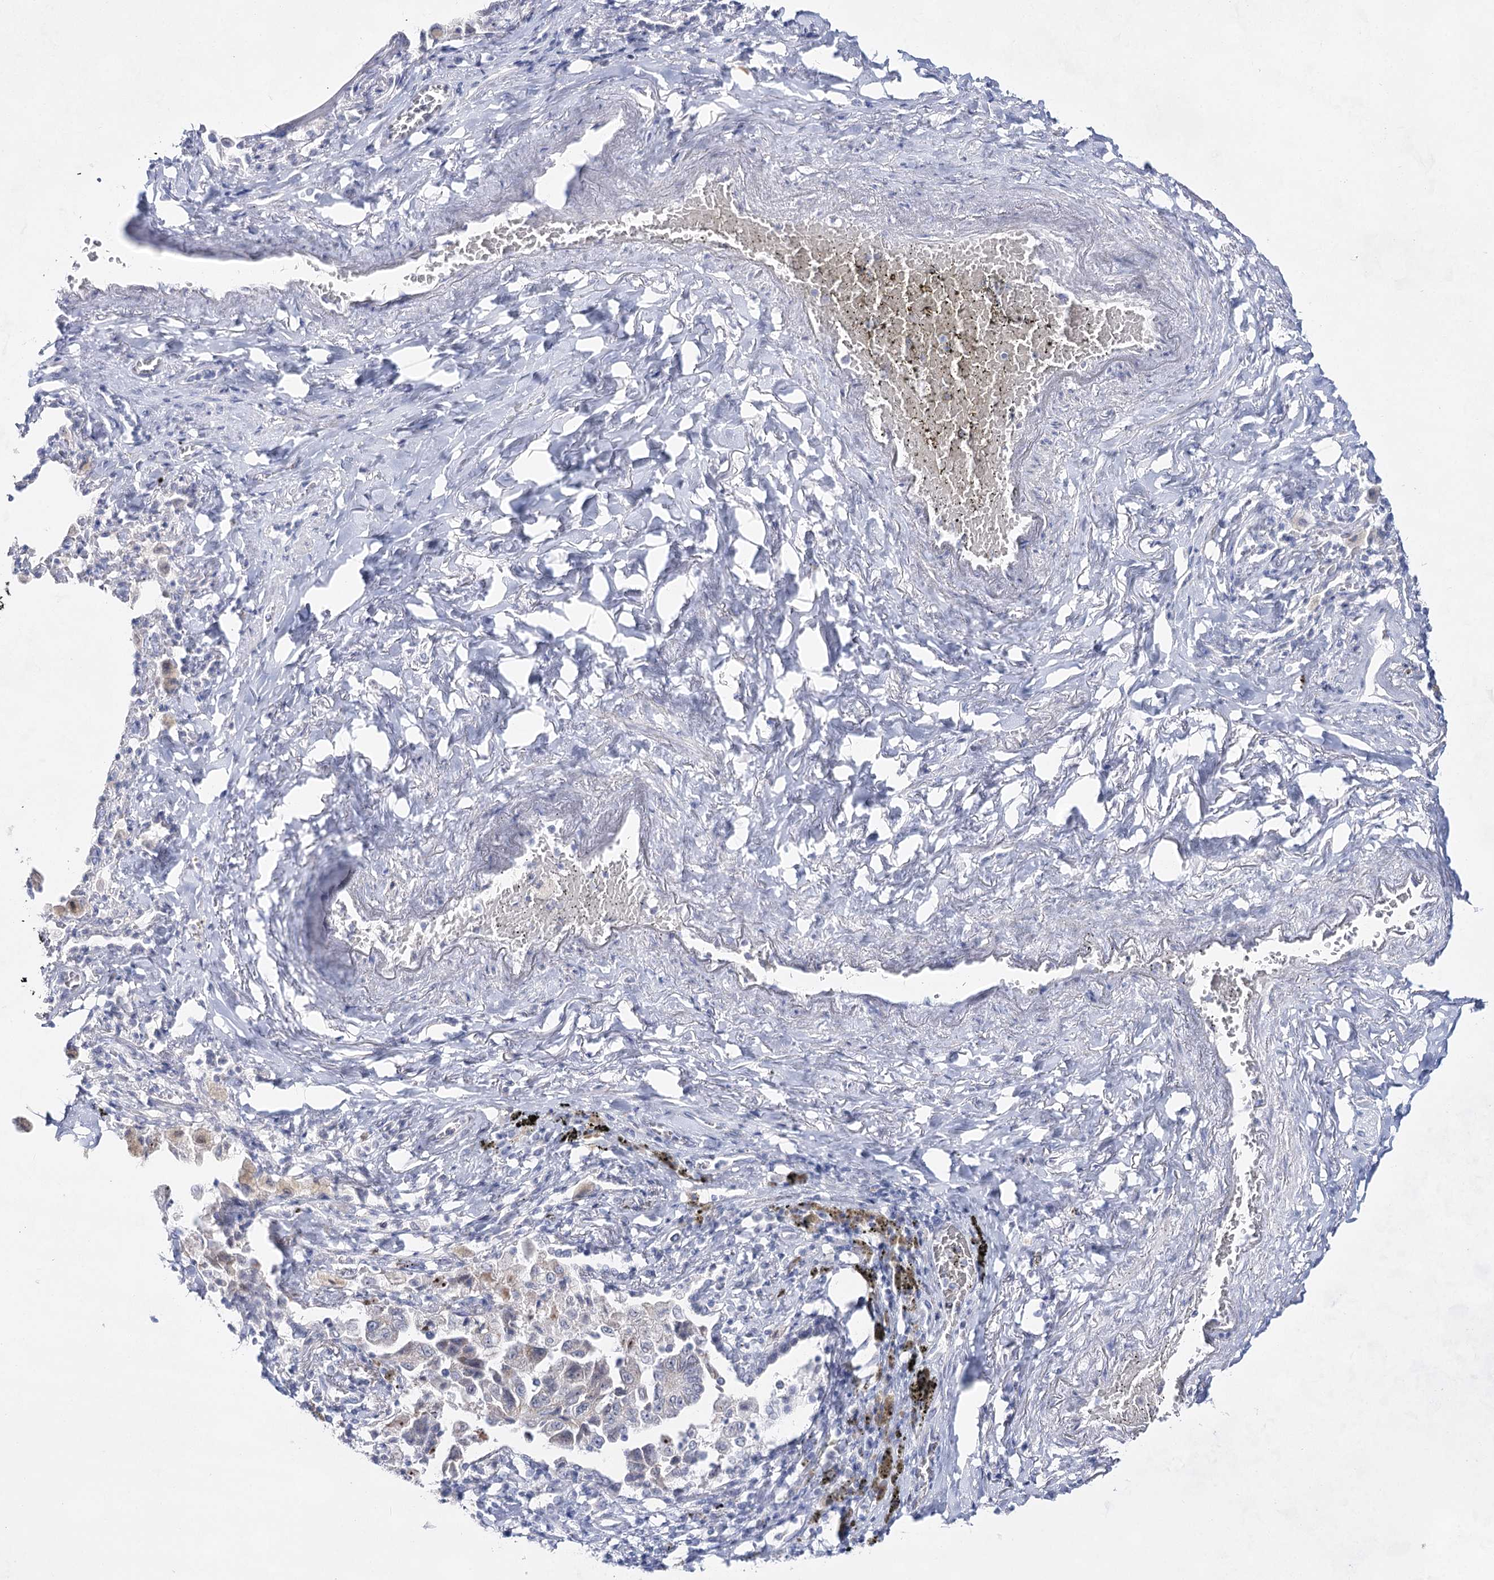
{"staining": {"intensity": "negative", "quantity": "none", "location": "none"}, "tissue": "lung cancer", "cell_type": "Tumor cells", "image_type": "cancer", "snomed": [{"axis": "morphology", "description": "Adenocarcinoma, NOS"}, {"axis": "topography", "description": "Lung"}], "caption": "IHC image of adenocarcinoma (lung) stained for a protein (brown), which displays no staining in tumor cells.", "gene": "BPHL", "patient": {"sex": "female", "age": 51}}